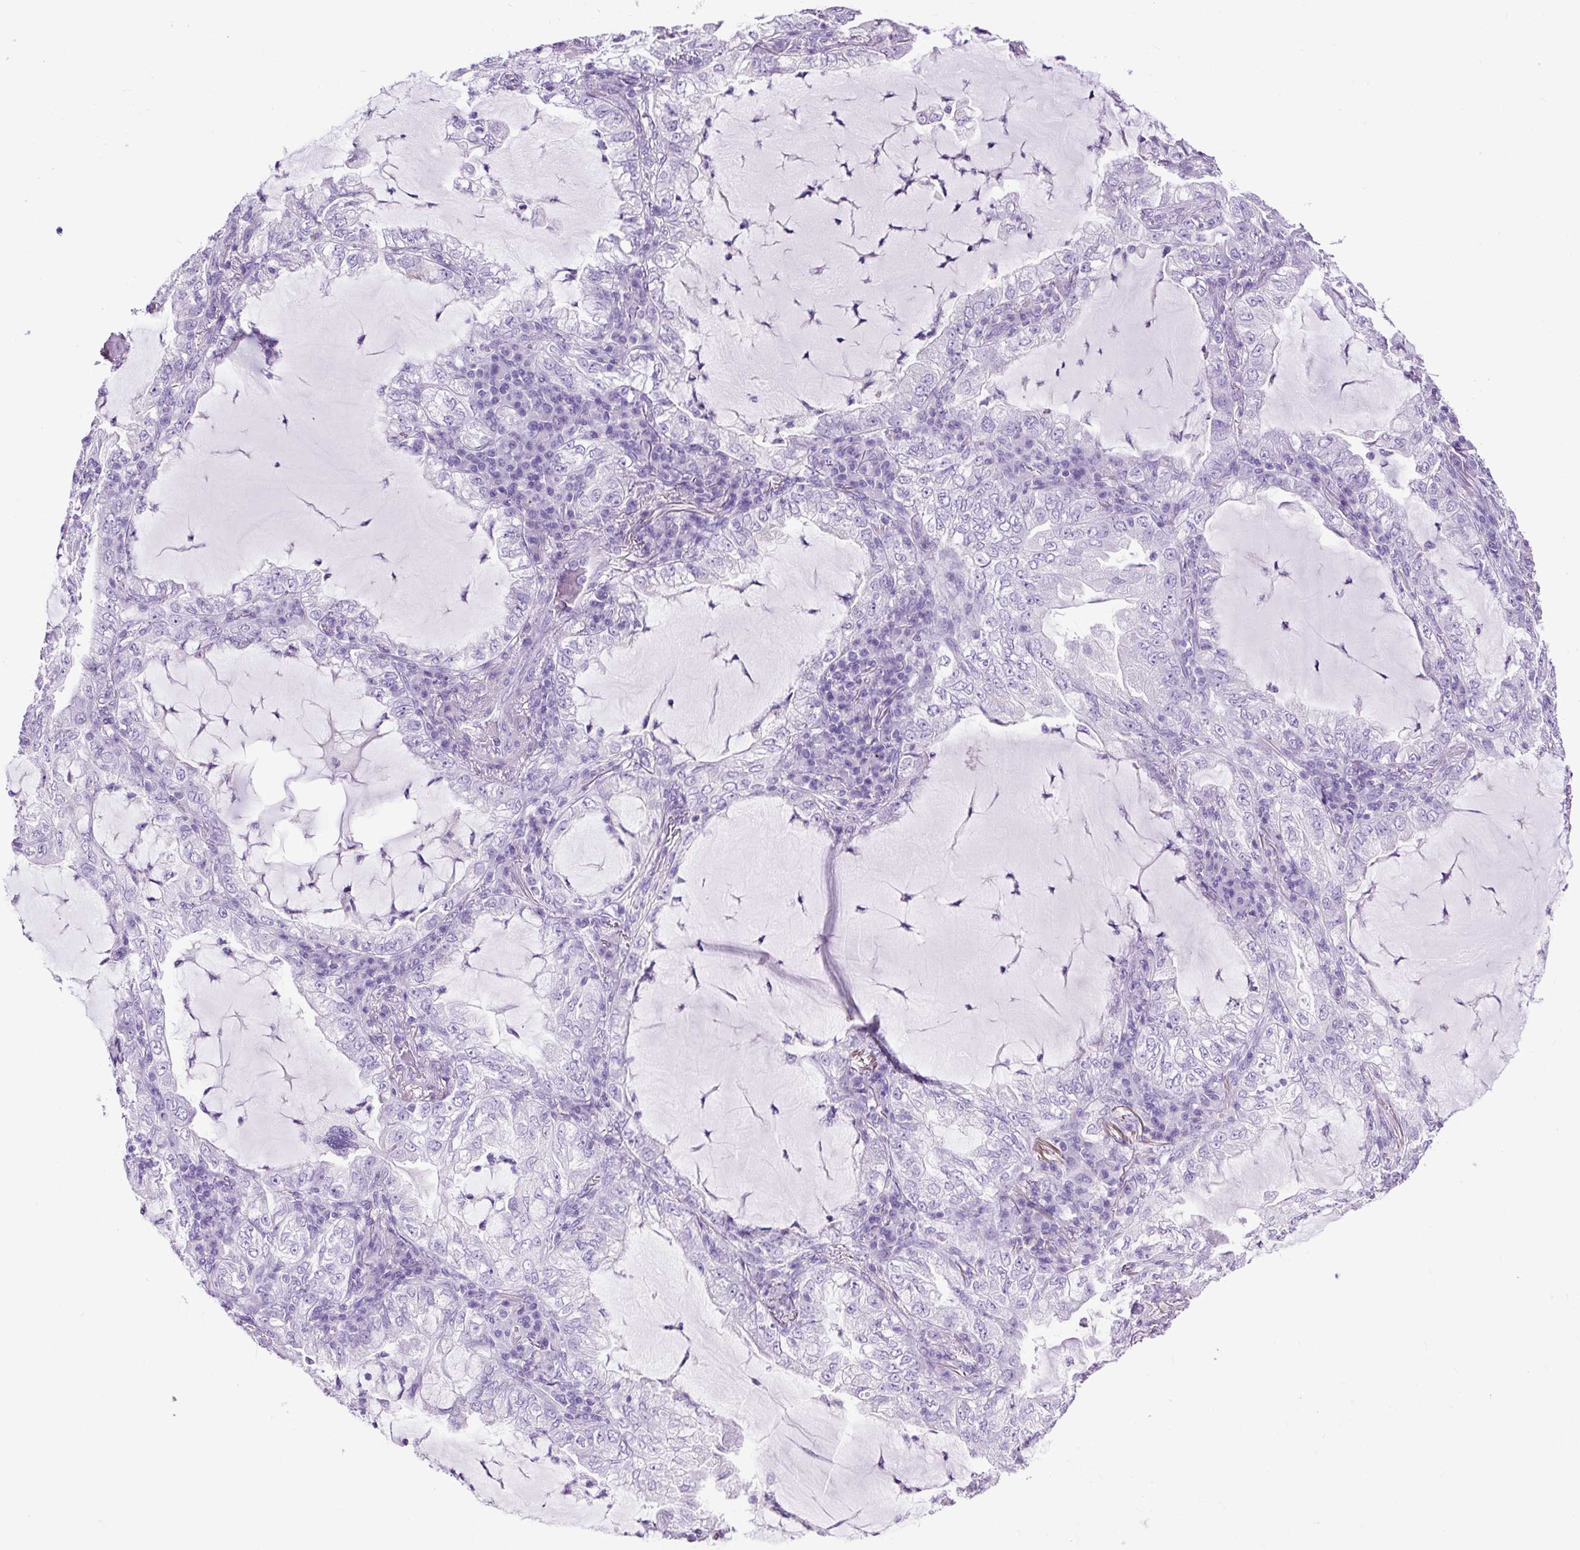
{"staining": {"intensity": "negative", "quantity": "none", "location": "none"}, "tissue": "lung cancer", "cell_type": "Tumor cells", "image_type": "cancer", "snomed": [{"axis": "morphology", "description": "Adenocarcinoma, NOS"}, {"axis": "topography", "description": "Lung"}], "caption": "Tumor cells are negative for protein expression in human lung adenocarcinoma. (IHC, brightfield microscopy, high magnification).", "gene": "PDIA2", "patient": {"sex": "female", "age": 73}}